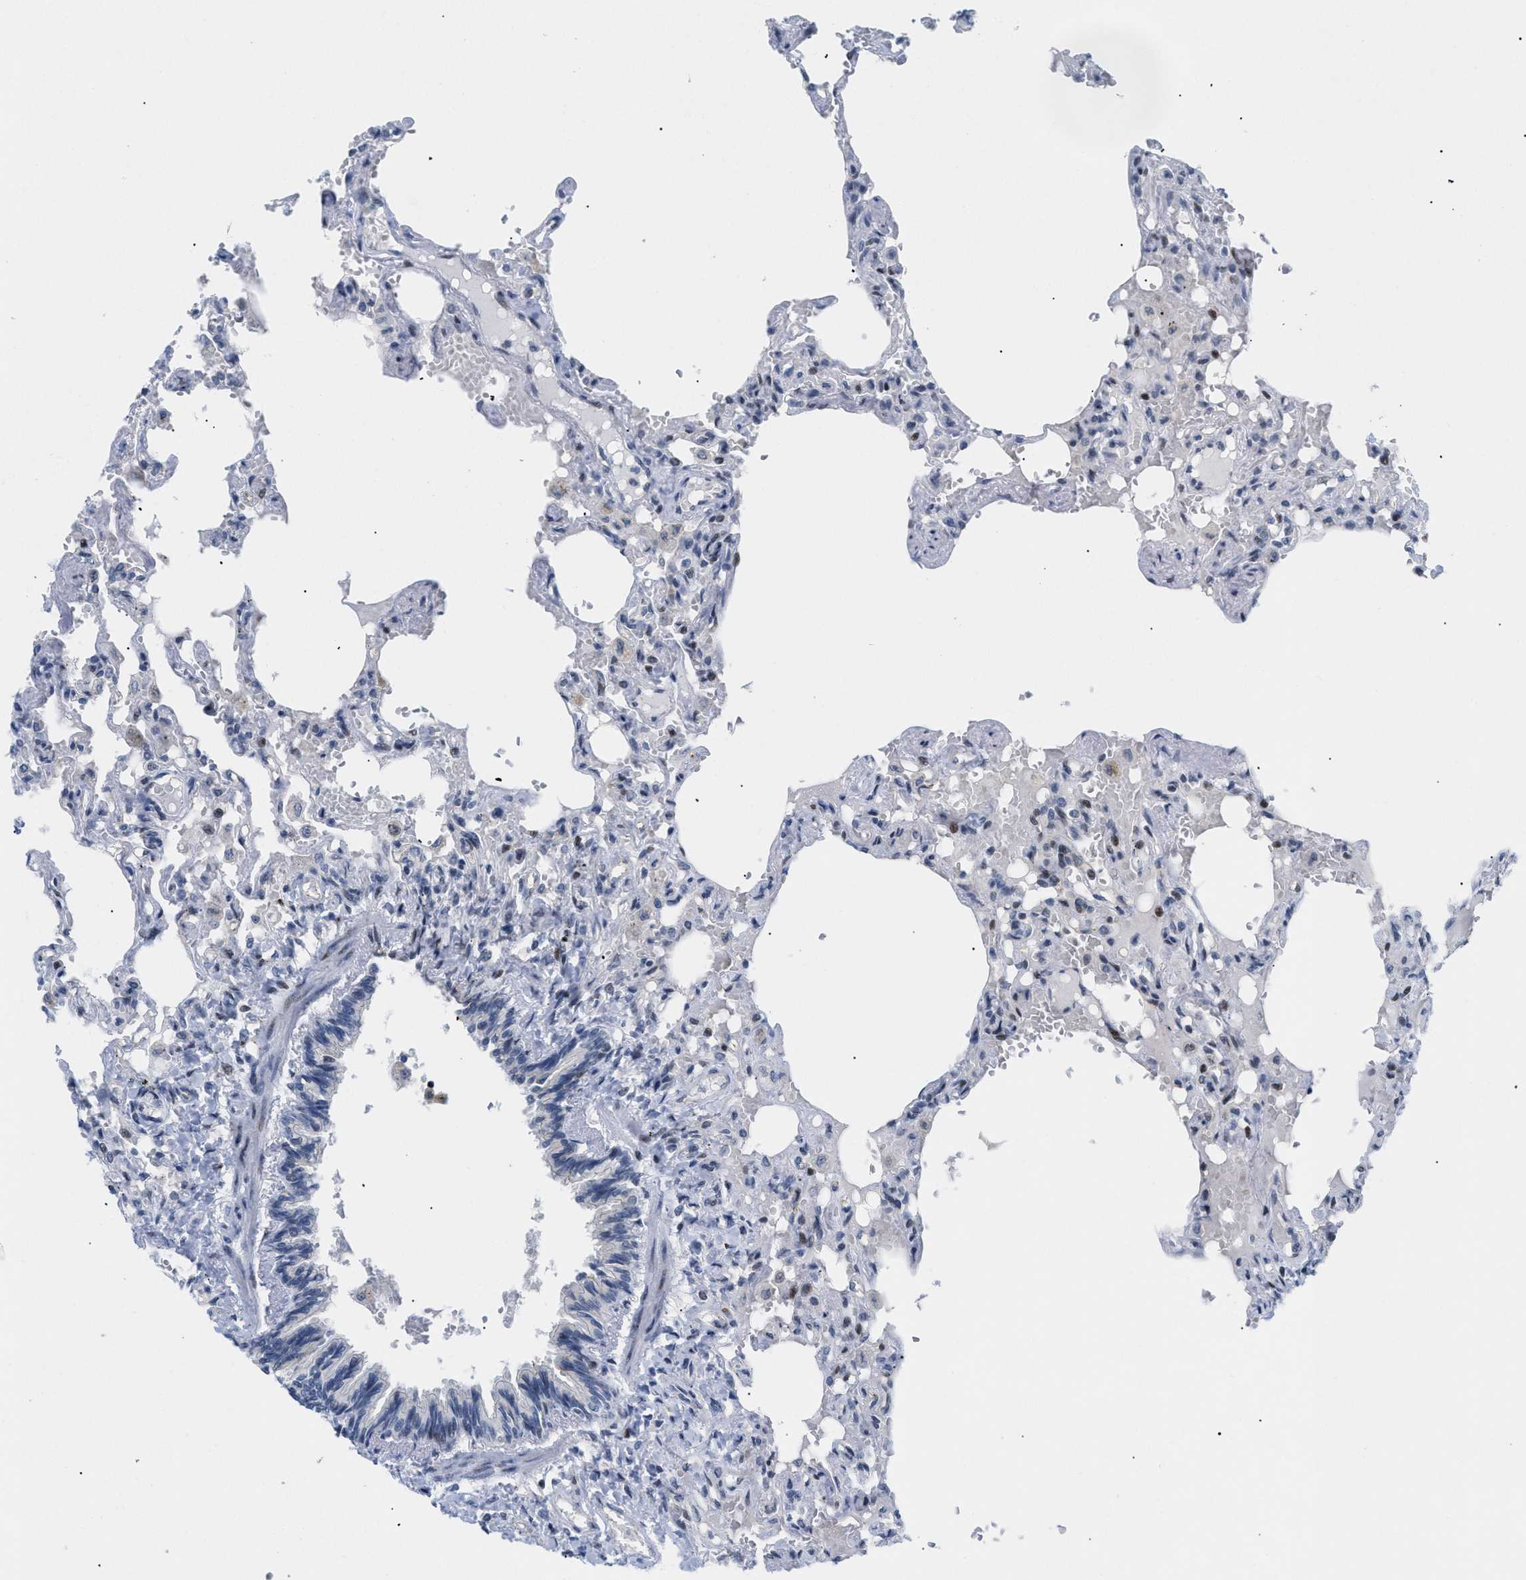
{"staining": {"intensity": "strong", "quantity": "25%-75%", "location": "nuclear"}, "tissue": "lung", "cell_type": "Alveolar cells", "image_type": "normal", "snomed": [{"axis": "morphology", "description": "Normal tissue, NOS"}, {"axis": "topography", "description": "Lung"}], "caption": "Lung stained for a protein reveals strong nuclear positivity in alveolar cells. The protein of interest is shown in brown color, while the nuclei are stained blue.", "gene": "MED1", "patient": {"sex": "male", "age": 21}}